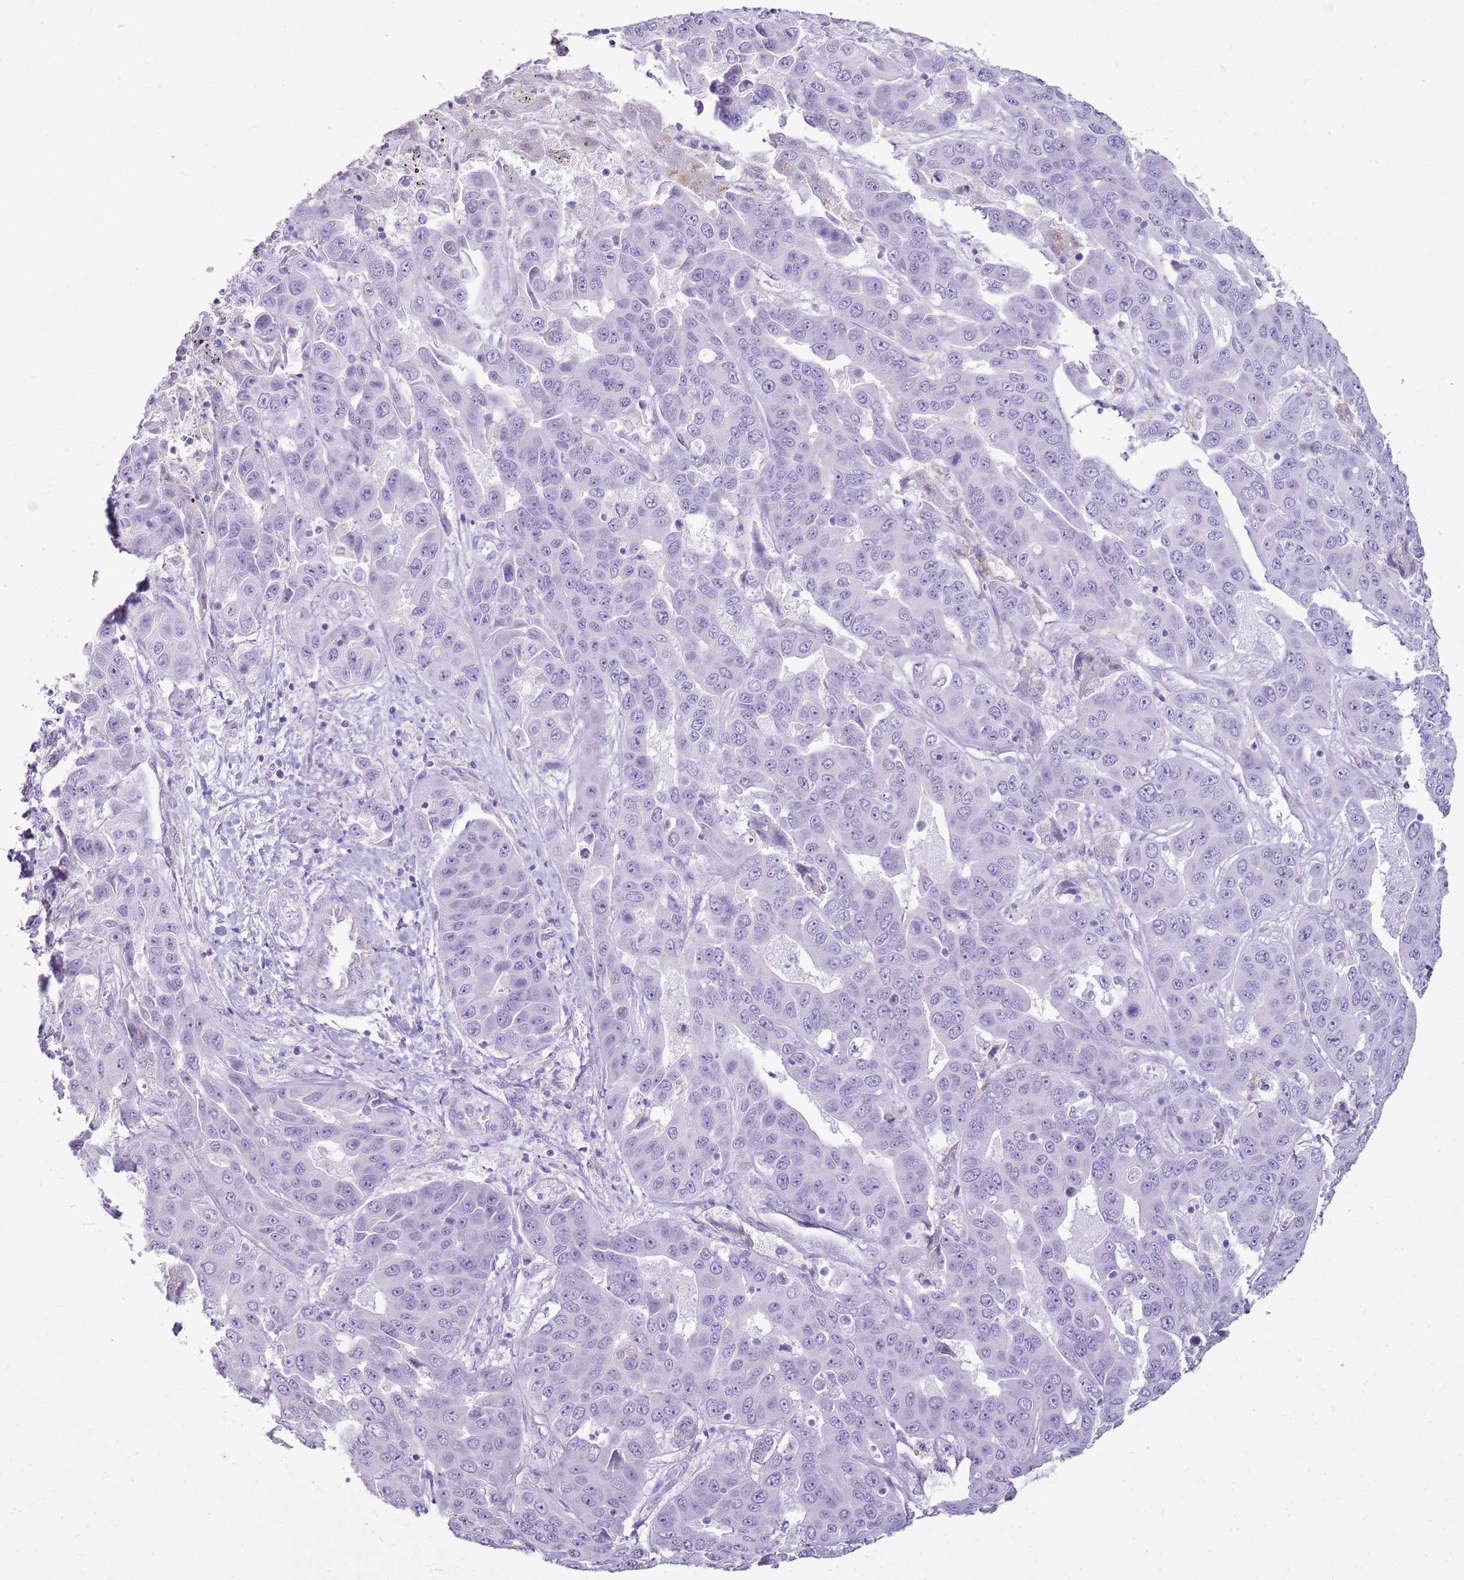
{"staining": {"intensity": "negative", "quantity": "none", "location": "none"}, "tissue": "liver cancer", "cell_type": "Tumor cells", "image_type": "cancer", "snomed": [{"axis": "morphology", "description": "Cholangiocarcinoma"}, {"axis": "topography", "description": "Liver"}], "caption": "Histopathology image shows no significant protein expression in tumor cells of liver cholangiocarcinoma.", "gene": "SULT1E1", "patient": {"sex": "female", "age": 52}}